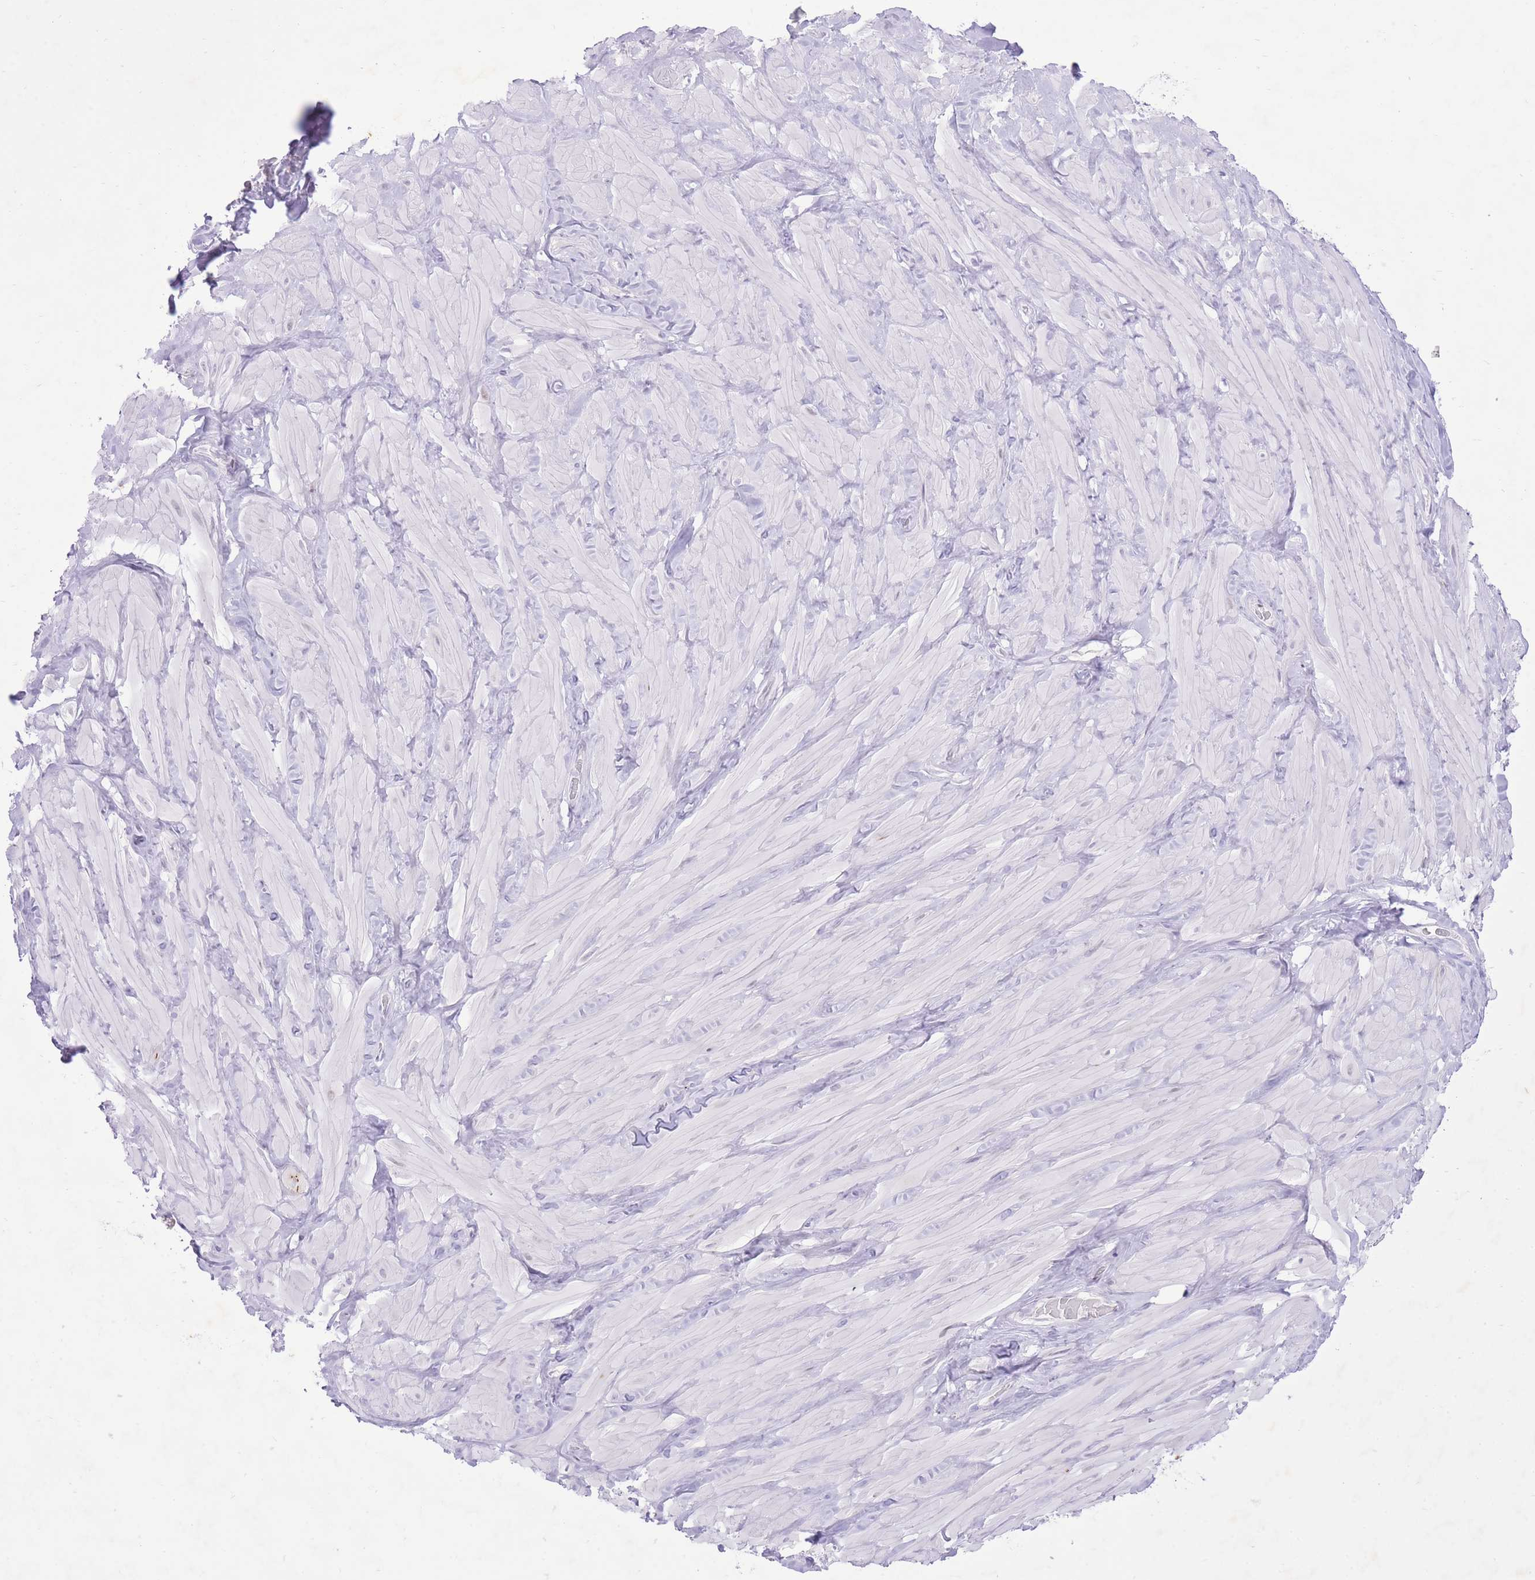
{"staining": {"intensity": "negative", "quantity": "none", "location": "none"}, "tissue": "adipose tissue", "cell_type": "Adipocytes", "image_type": "normal", "snomed": [{"axis": "morphology", "description": "Normal tissue, NOS"}, {"axis": "topography", "description": "Soft tissue"}, {"axis": "topography", "description": "Vascular tissue"}], "caption": "Immunohistochemistry histopathology image of normal adipose tissue: human adipose tissue stained with DAB (3,3'-diaminobenzidine) displays no significant protein staining in adipocytes. (Brightfield microscopy of DAB immunohistochemistry (IHC) at high magnification).", "gene": "MEIS3", "patient": {"sex": "male", "age": 41}}